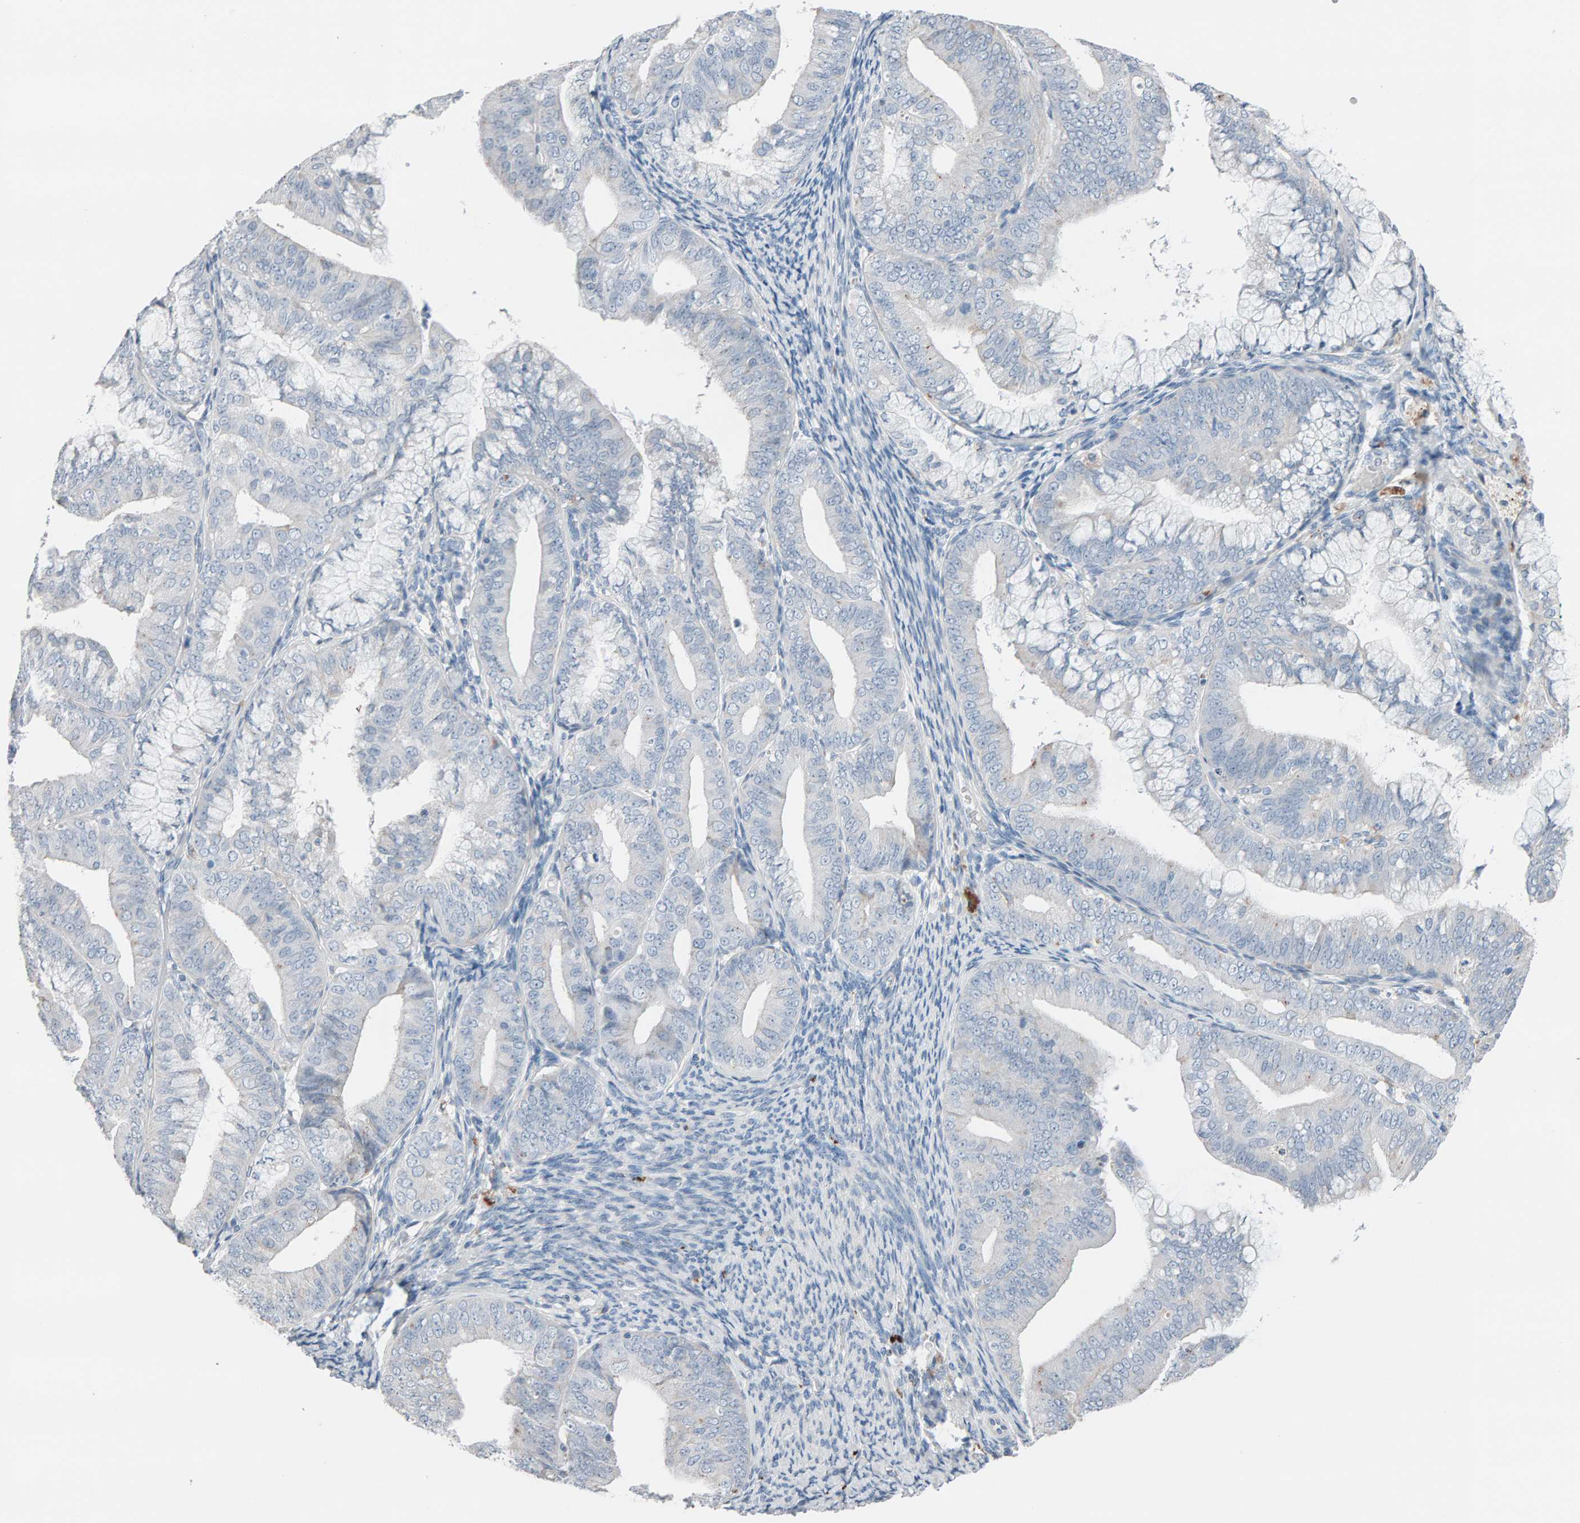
{"staining": {"intensity": "negative", "quantity": "none", "location": "none"}, "tissue": "endometrial cancer", "cell_type": "Tumor cells", "image_type": "cancer", "snomed": [{"axis": "morphology", "description": "Adenocarcinoma, NOS"}, {"axis": "topography", "description": "Endometrium"}], "caption": "The immunohistochemistry (IHC) micrograph has no significant positivity in tumor cells of endometrial cancer (adenocarcinoma) tissue. (DAB (3,3'-diaminobenzidine) immunohistochemistry (IHC), high magnification).", "gene": "IPPK", "patient": {"sex": "female", "age": 63}}